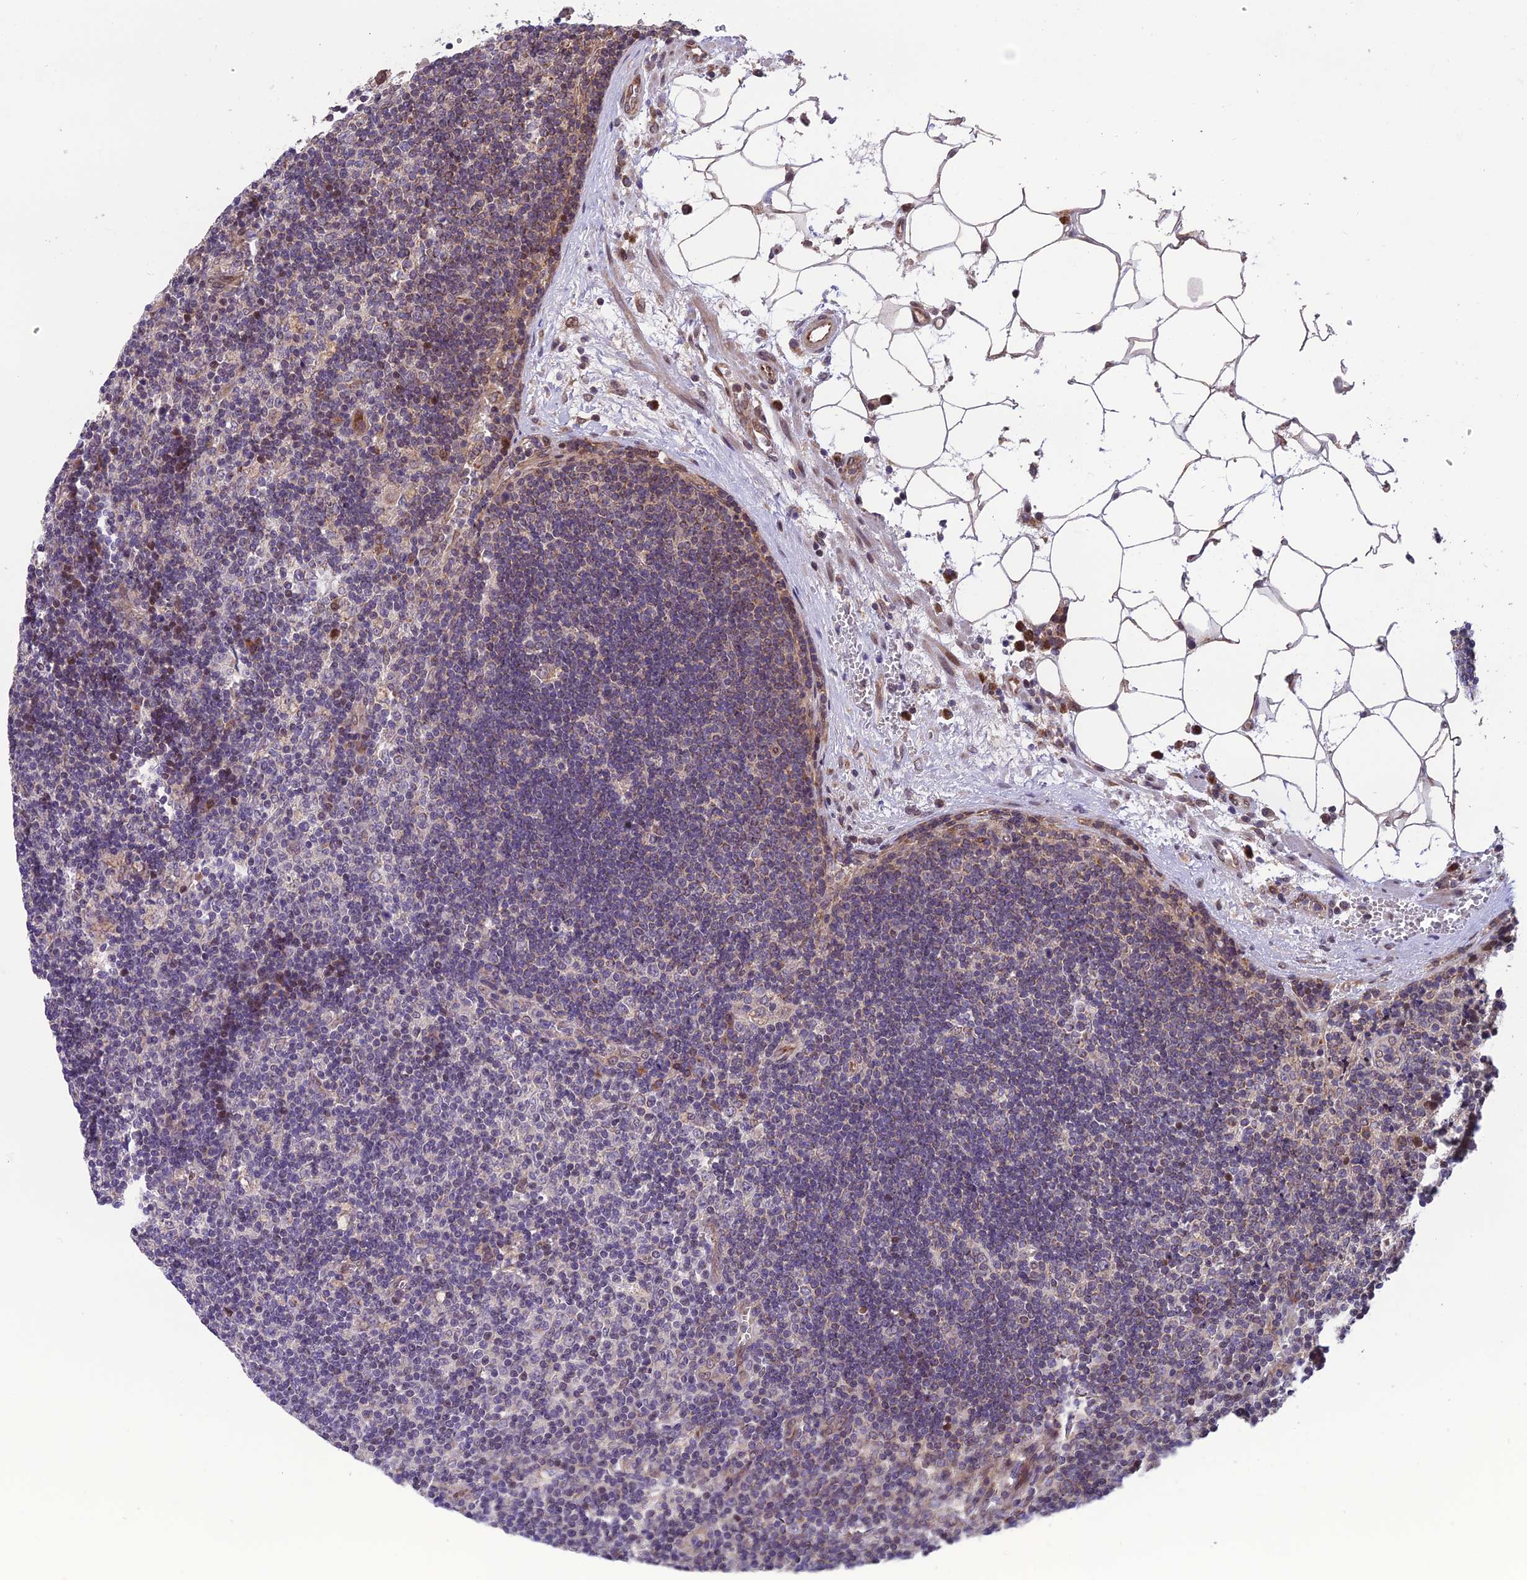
{"staining": {"intensity": "weak", "quantity": "<25%", "location": "cytoplasmic/membranous"}, "tissue": "lymph node", "cell_type": "Germinal center cells", "image_type": "normal", "snomed": [{"axis": "morphology", "description": "Normal tissue, NOS"}, {"axis": "topography", "description": "Lymph node"}], "caption": "High power microscopy micrograph of an immunohistochemistry (IHC) photomicrograph of benign lymph node, revealing no significant expression in germinal center cells. (DAB (3,3'-diaminobenzidine) immunohistochemistry, high magnification).", "gene": "CYP2R1", "patient": {"sex": "male", "age": 58}}